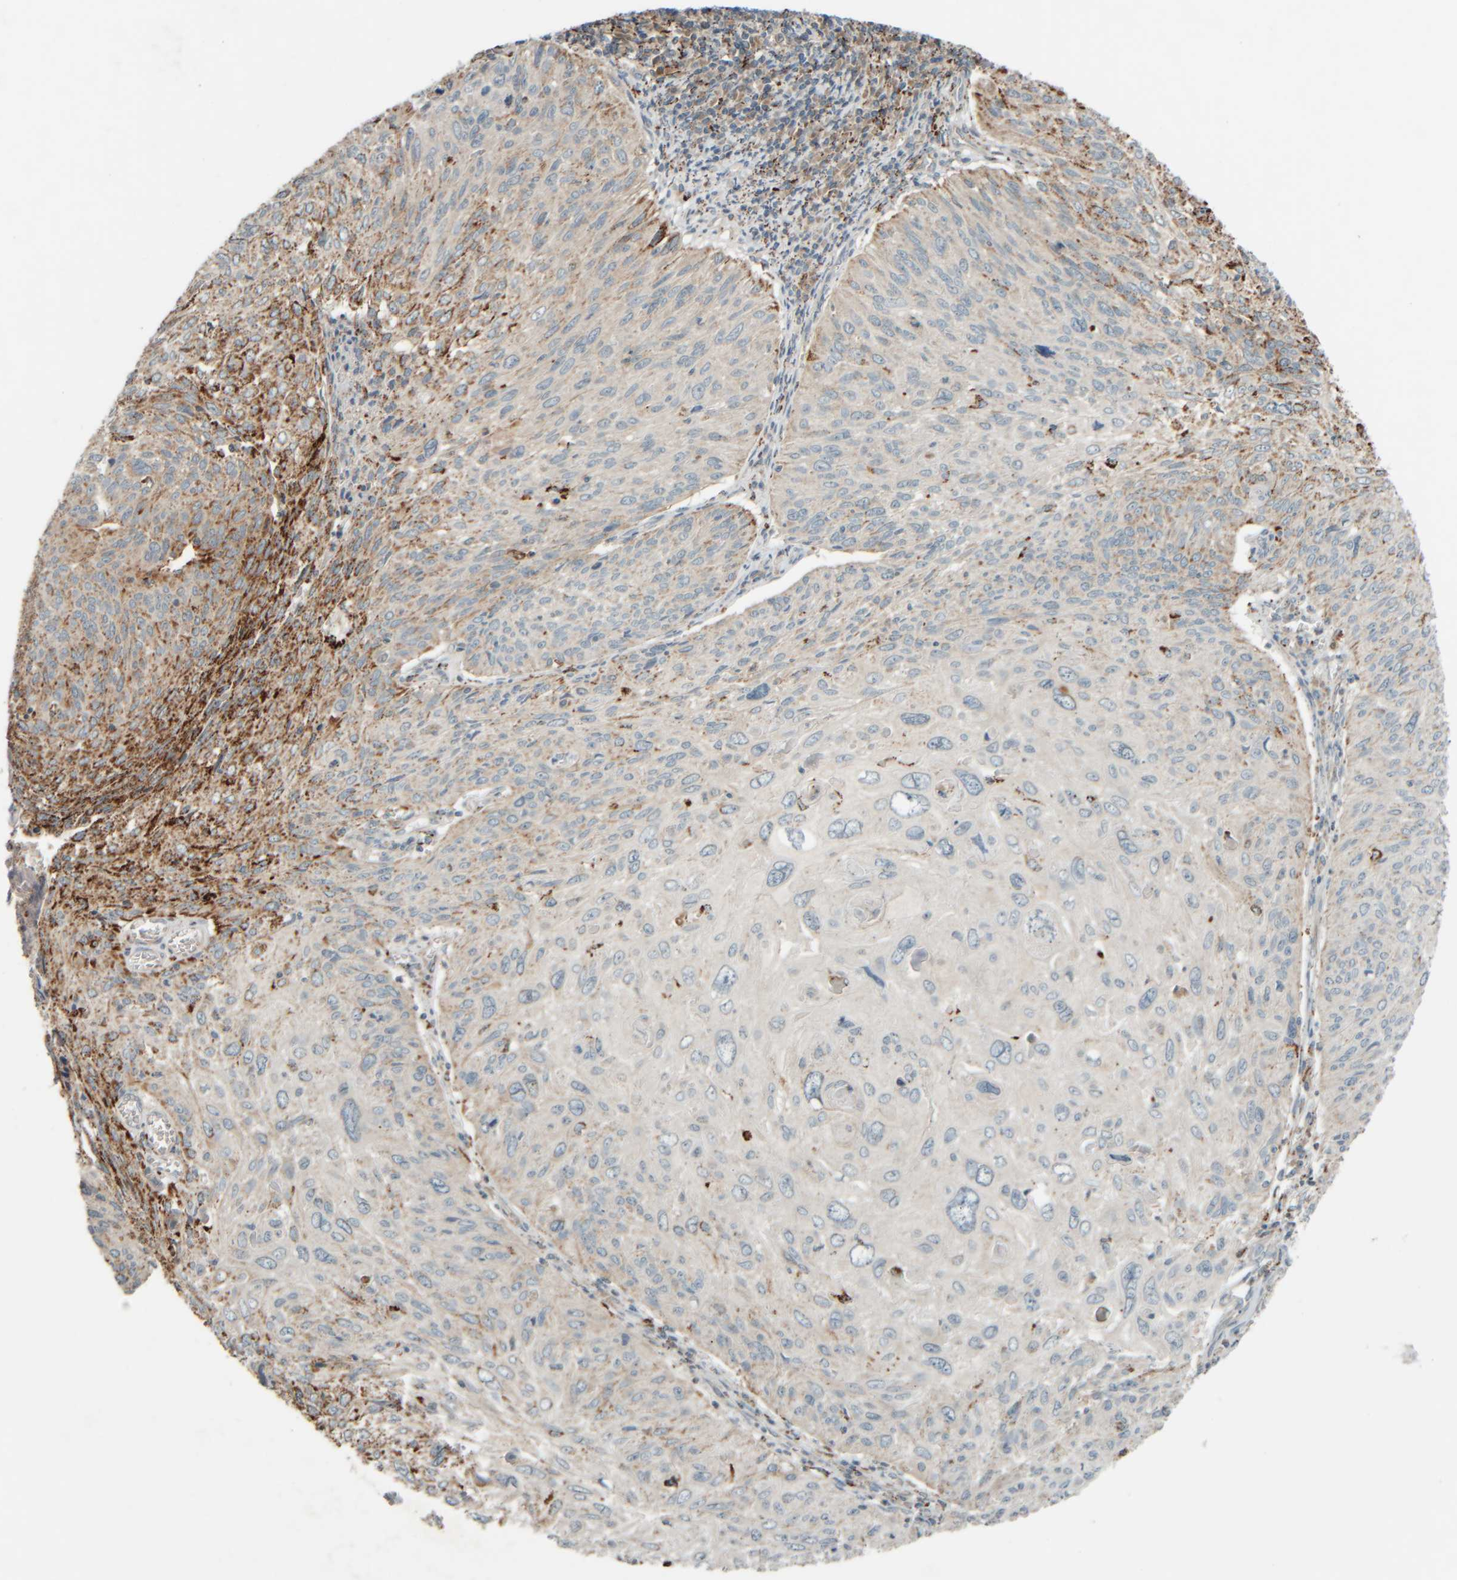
{"staining": {"intensity": "weak", "quantity": "<25%", "location": "cytoplasmic/membranous"}, "tissue": "cervical cancer", "cell_type": "Tumor cells", "image_type": "cancer", "snomed": [{"axis": "morphology", "description": "Squamous cell carcinoma, NOS"}, {"axis": "topography", "description": "Cervix"}], "caption": "Immunohistochemical staining of cervical squamous cell carcinoma reveals no significant expression in tumor cells.", "gene": "SPAG5", "patient": {"sex": "female", "age": 51}}